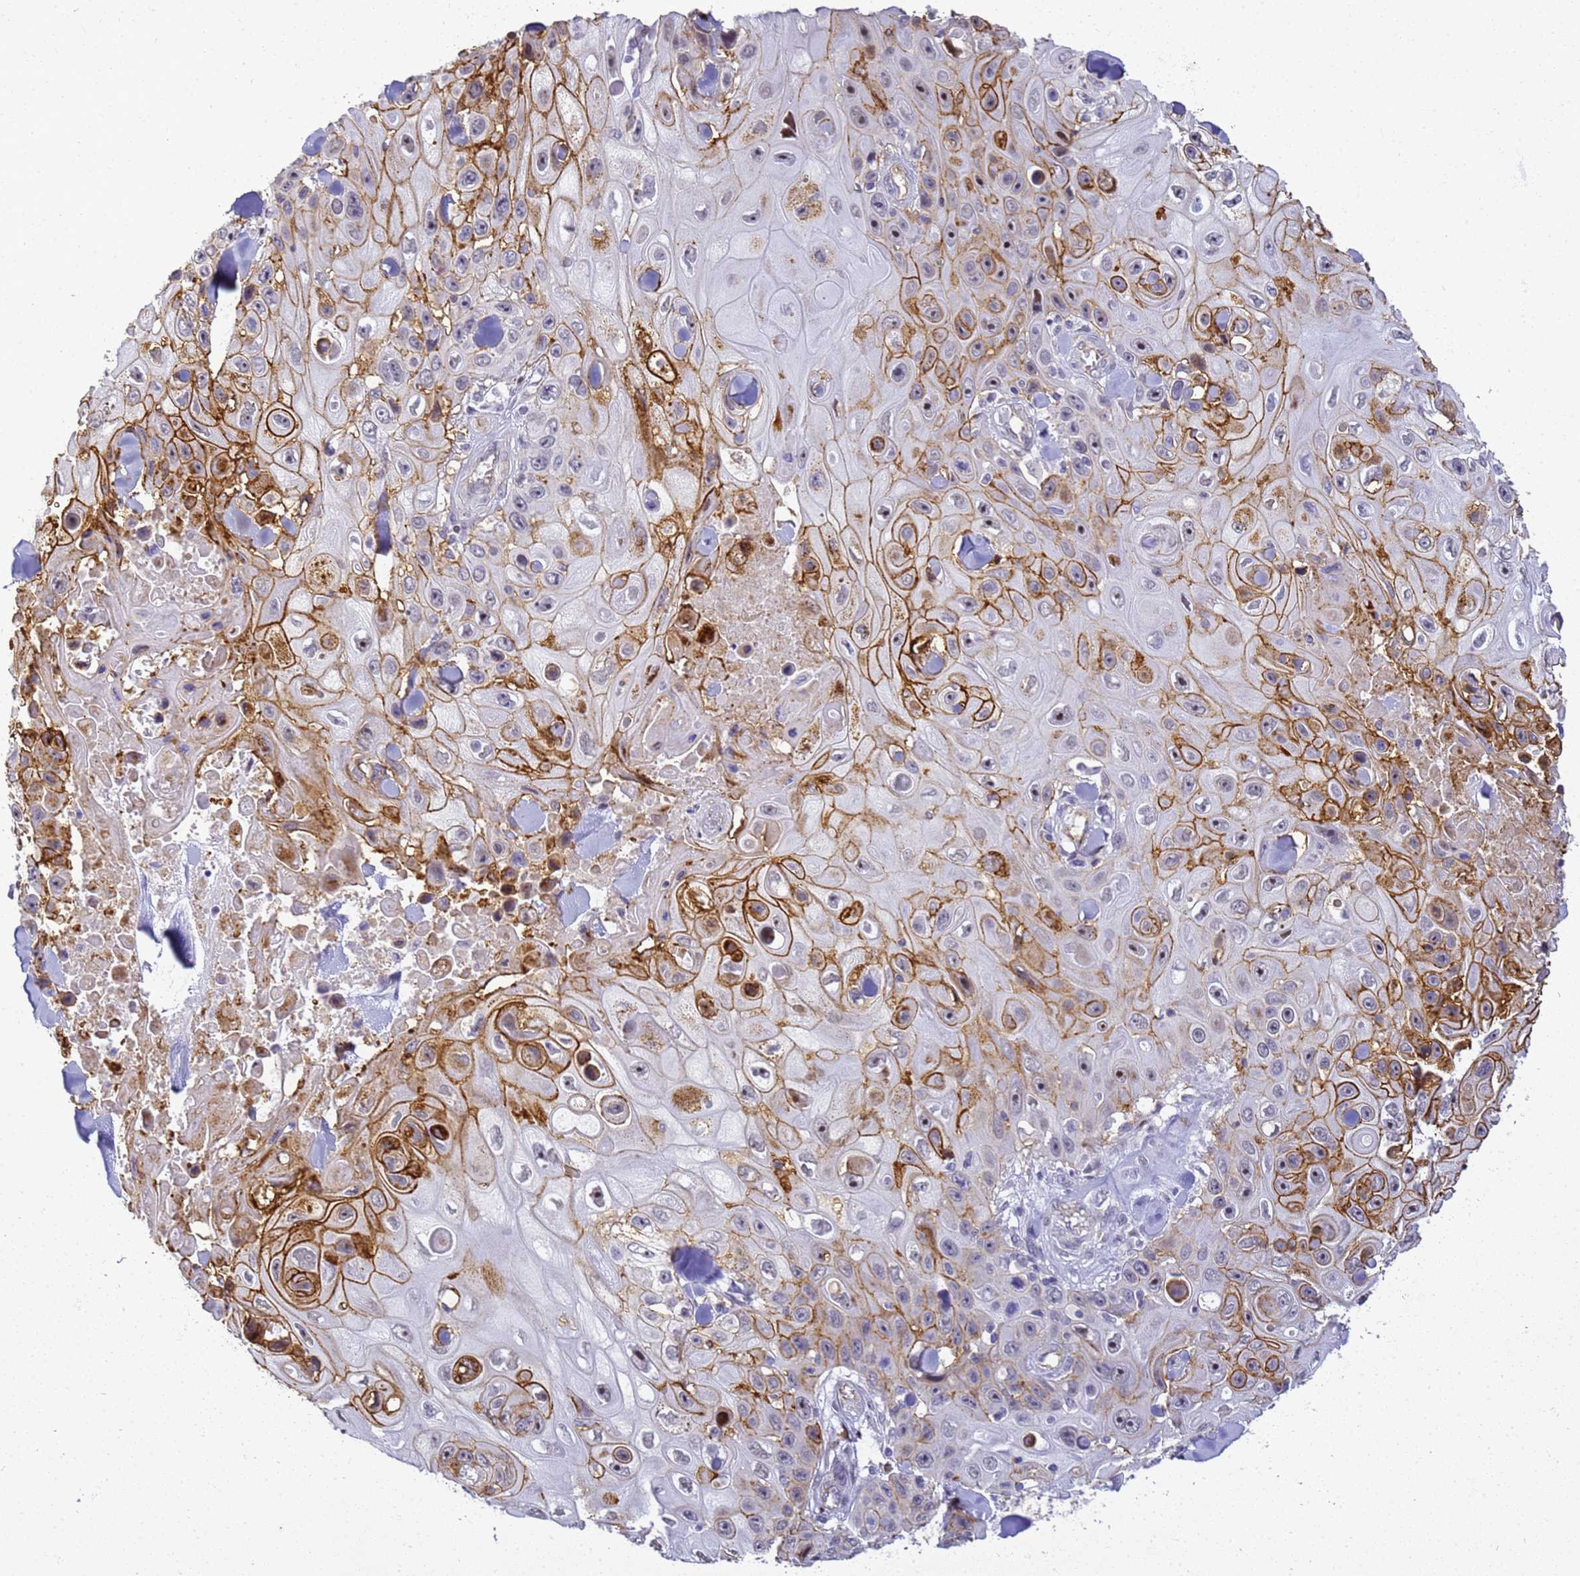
{"staining": {"intensity": "strong", "quantity": "25%-75%", "location": "cytoplasmic/membranous"}, "tissue": "skin cancer", "cell_type": "Tumor cells", "image_type": "cancer", "snomed": [{"axis": "morphology", "description": "Squamous cell carcinoma, NOS"}, {"axis": "topography", "description": "Skin"}], "caption": "Immunohistochemistry (DAB) staining of squamous cell carcinoma (skin) displays strong cytoplasmic/membranous protein expression in approximately 25%-75% of tumor cells. (Brightfield microscopy of DAB IHC at high magnification).", "gene": "GON4L", "patient": {"sex": "male", "age": 82}}